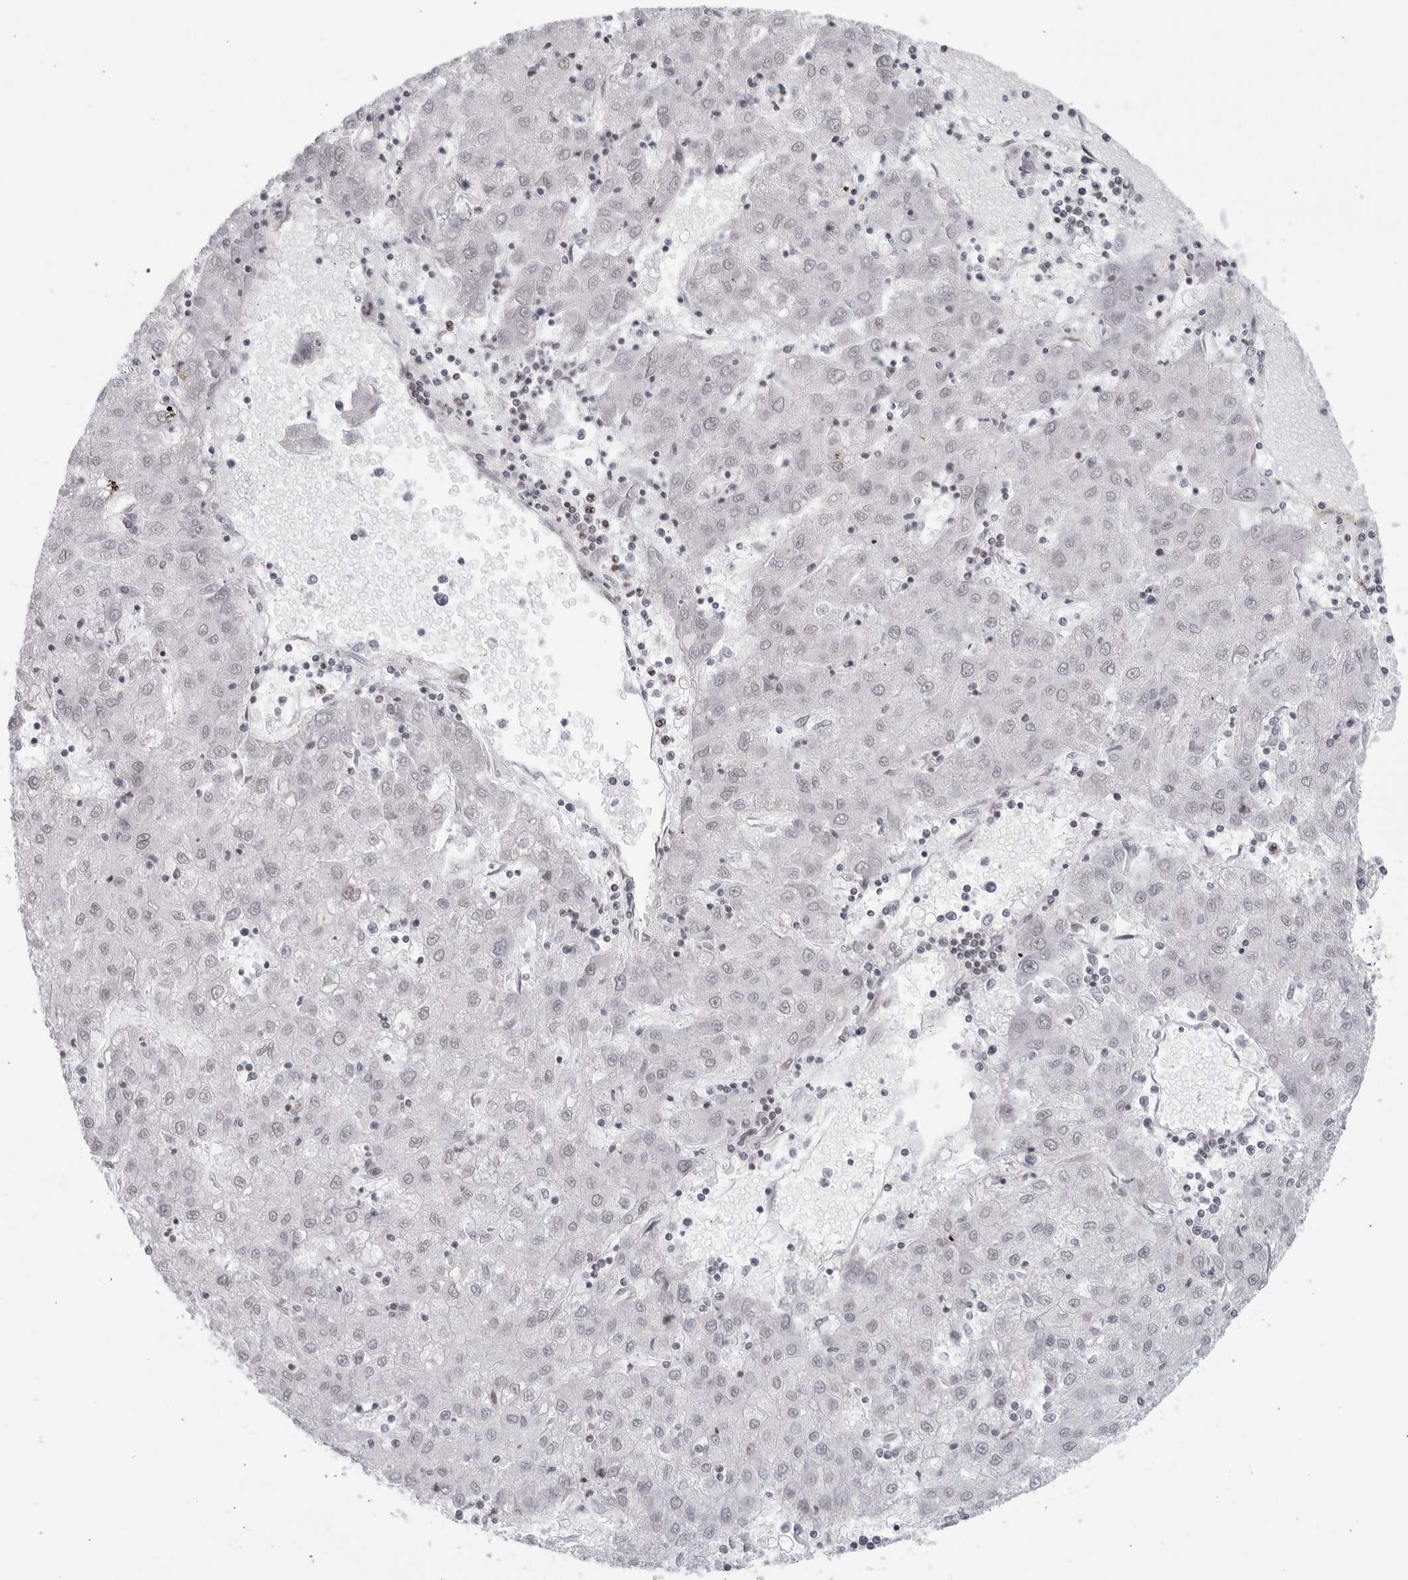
{"staining": {"intensity": "negative", "quantity": "none", "location": "none"}, "tissue": "liver cancer", "cell_type": "Tumor cells", "image_type": "cancer", "snomed": [{"axis": "morphology", "description": "Carcinoma, Hepatocellular, NOS"}, {"axis": "topography", "description": "Liver"}], "caption": "There is no significant expression in tumor cells of liver cancer.", "gene": "HP1BP3", "patient": {"sex": "male", "age": 72}}